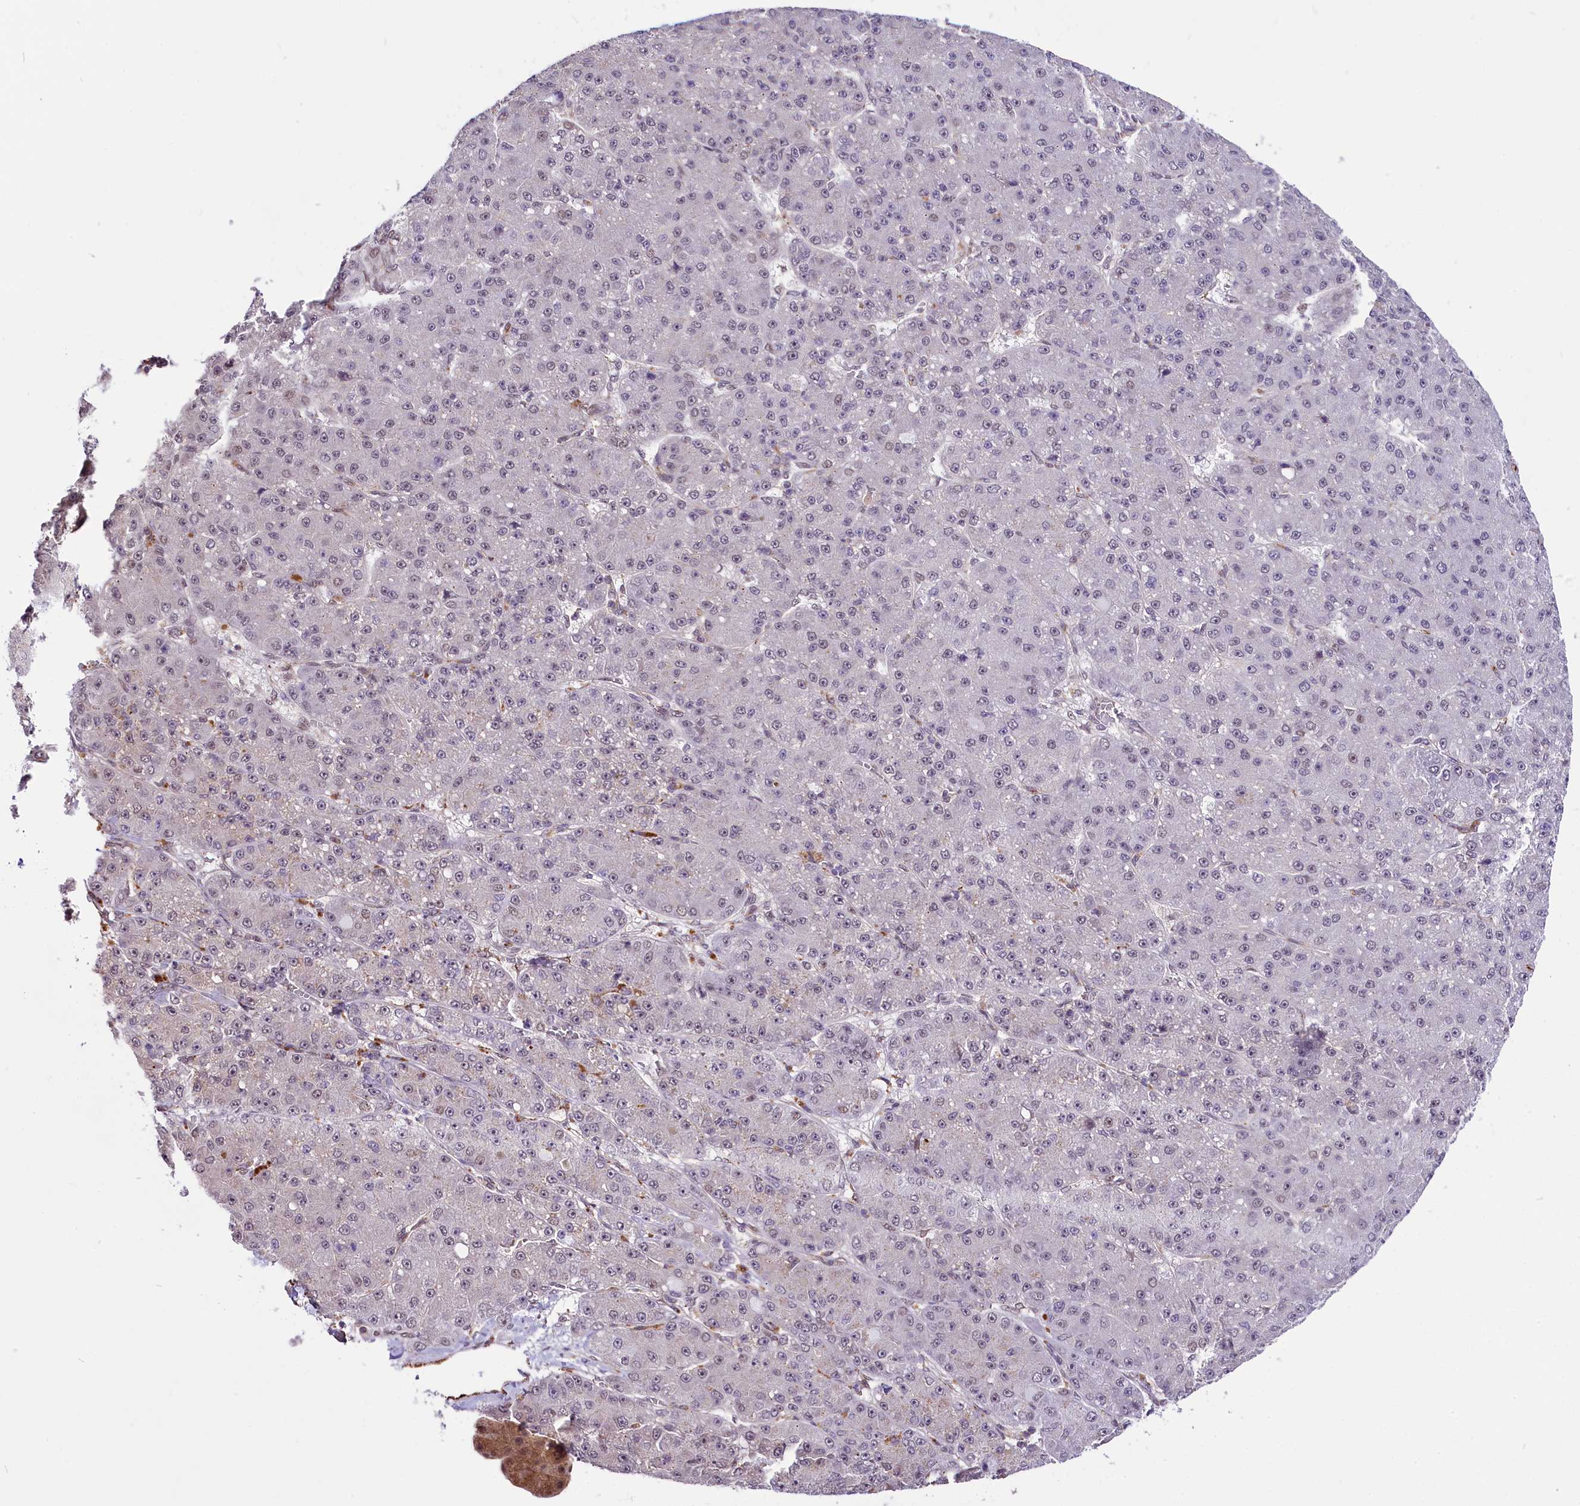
{"staining": {"intensity": "negative", "quantity": "none", "location": "none"}, "tissue": "liver cancer", "cell_type": "Tumor cells", "image_type": "cancer", "snomed": [{"axis": "morphology", "description": "Carcinoma, Hepatocellular, NOS"}, {"axis": "topography", "description": "Liver"}], "caption": "High magnification brightfield microscopy of hepatocellular carcinoma (liver) stained with DAB (3,3'-diaminobenzidine) (brown) and counterstained with hematoxylin (blue): tumor cells show no significant staining.", "gene": "MRPL54", "patient": {"sex": "male", "age": 67}}